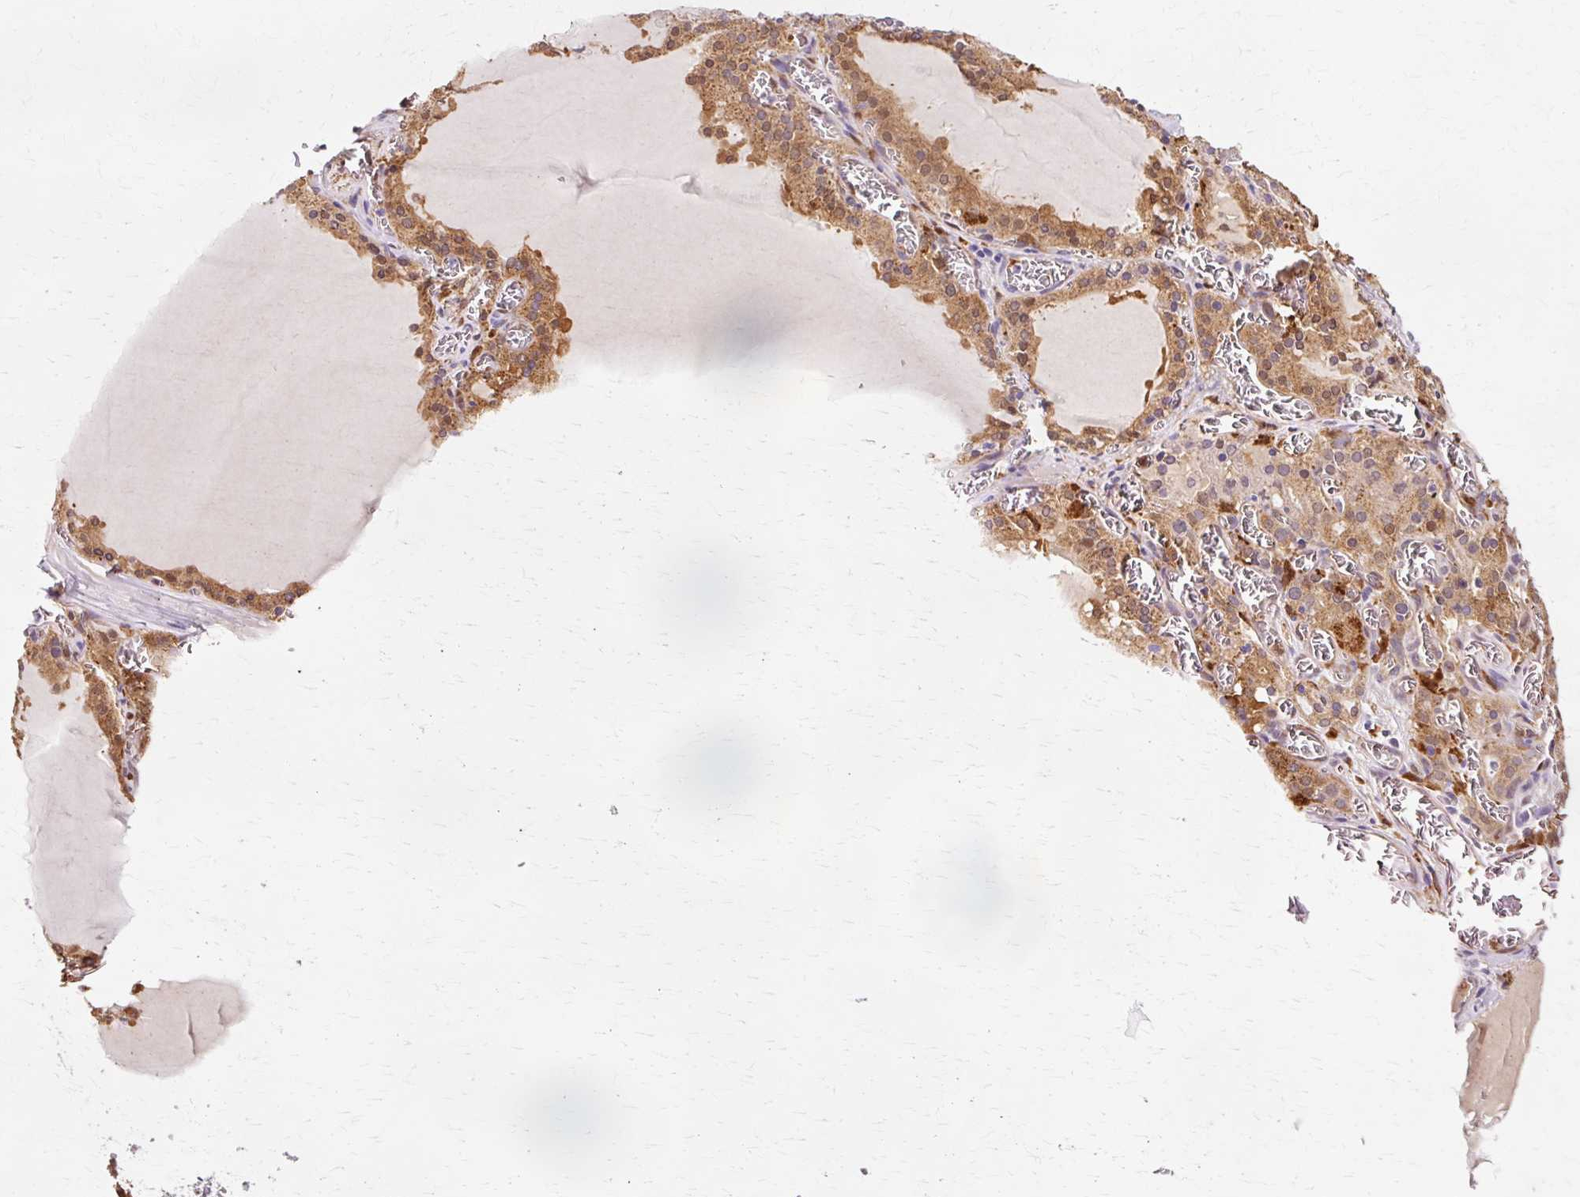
{"staining": {"intensity": "moderate", "quantity": ">75%", "location": "cytoplasmic/membranous"}, "tissue": "thyroid gland", "cell_type": "Glandular cells", "image_type": "normal", "snomed": [{"axis": "morphology", "description": "Normal tissue, NOS"}, {"axis": "topography", "description": "Thyroid gland"}], "caption": "High-magnification brightfield microscopy of unremarkable thyroid gland stained with DAB (brown) and counterstained with hematoxylin (blue). glandular cells exhibit moderate cytoplasmic/membranous expression is present in about>75% of cells. The staining was performed using DAB (3,3'-diaminobenzidine) to visualize the protein expression in brown, while the nuclei were stained in blue with hematoxylin (Magnification: 20x).", "gene": "GPX1", "patient": {"sex": "female", "age": 30}}